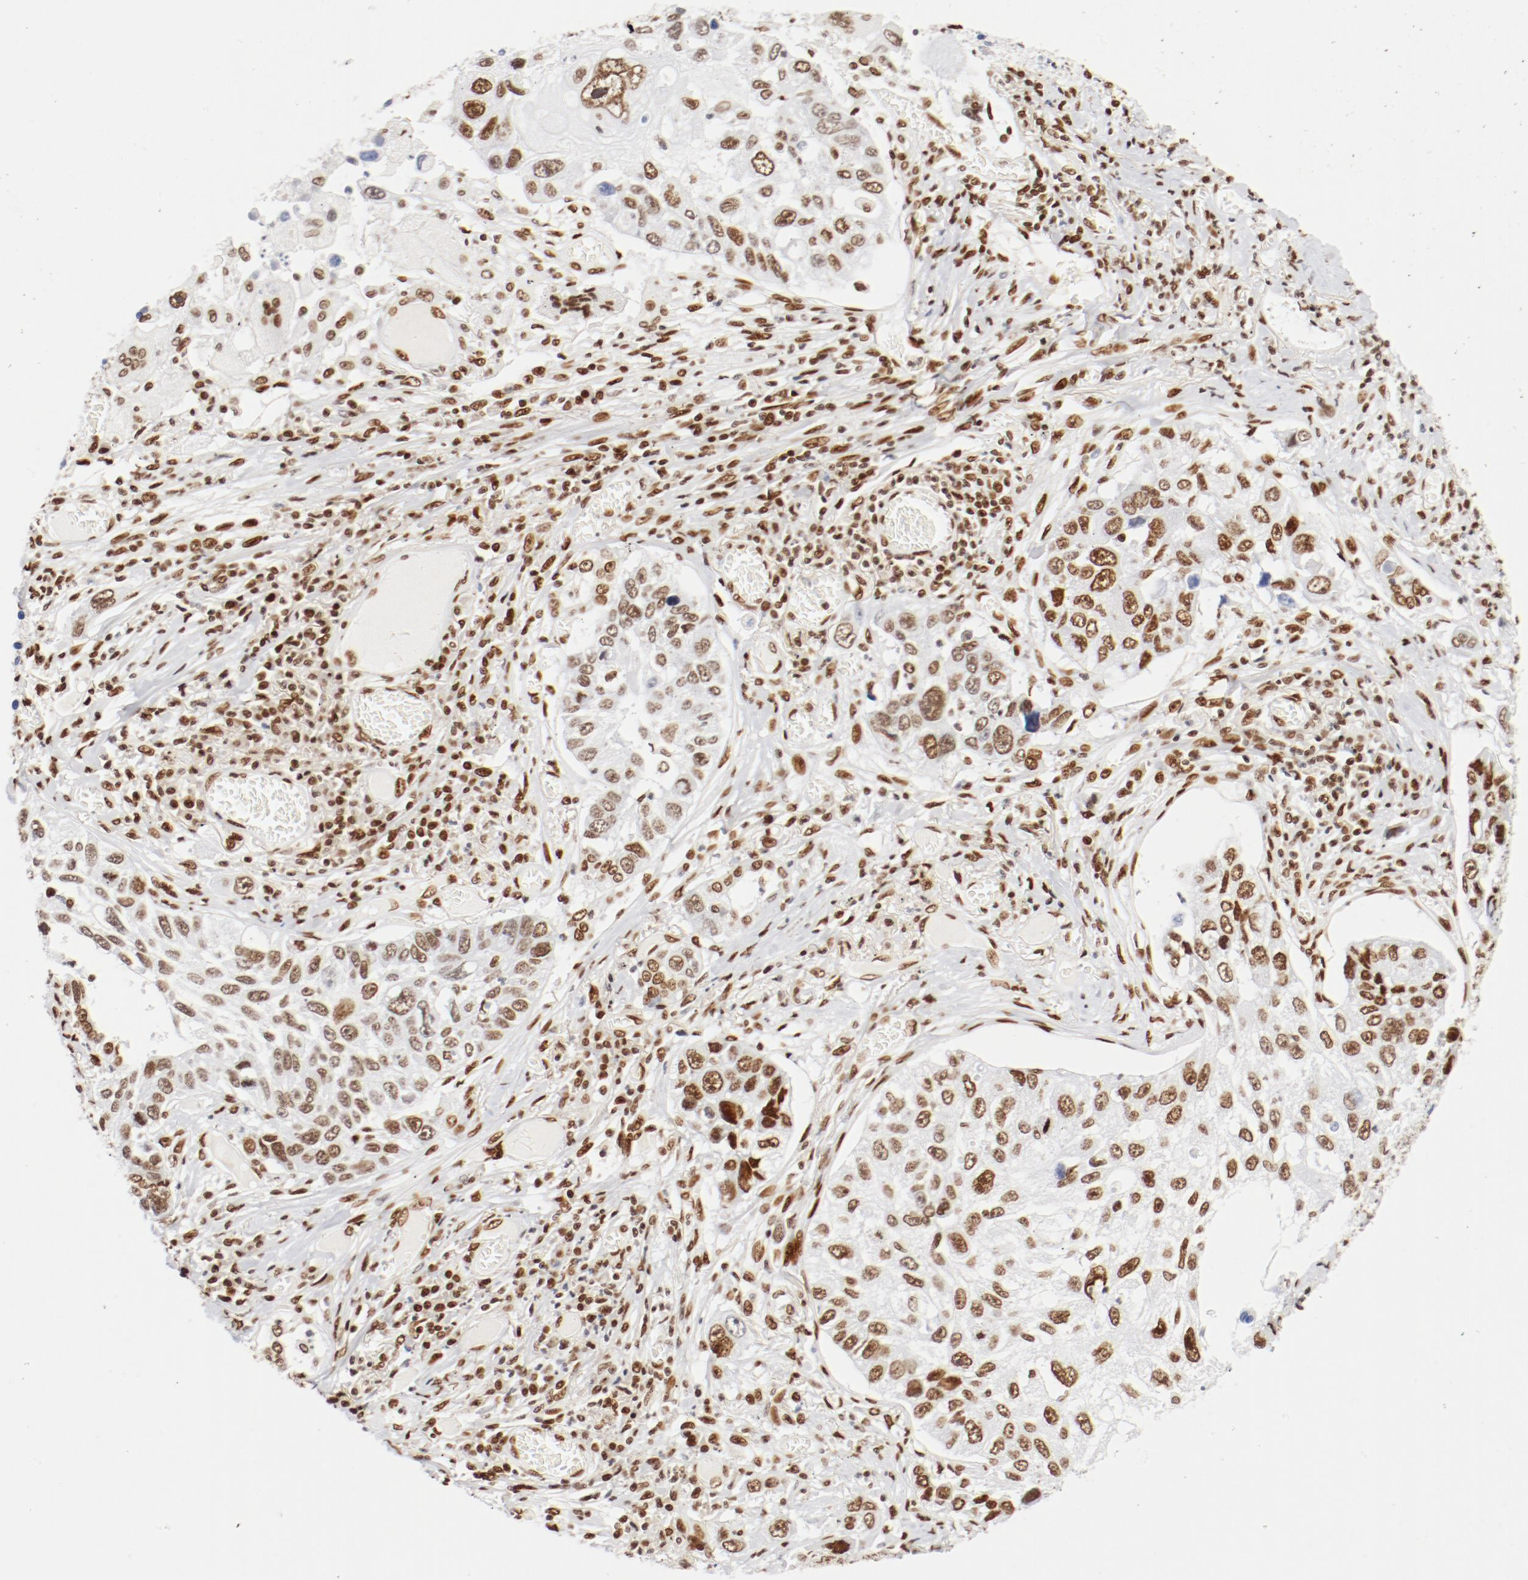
{"staining": {"intensity": "moderate", "quantity": ">75%", "location": "nuclear"}, "tissue": "lung cancer", "cell_type": "Tumor cells", "image_type": "cancer", "snomed": [{"axis": "morphology", "description": "Squamous cell carcinoma, NOS"}, {"axis": "topography", "description": "Lung"}], "caption": "IHC image of human lung cancer stained for a protein (brown), which reveals medium levels of moderate nuclear expression in about >75% of tumor cells.", "gene": "CTBP1", "patient": {"sex": "male", "age": 71}}